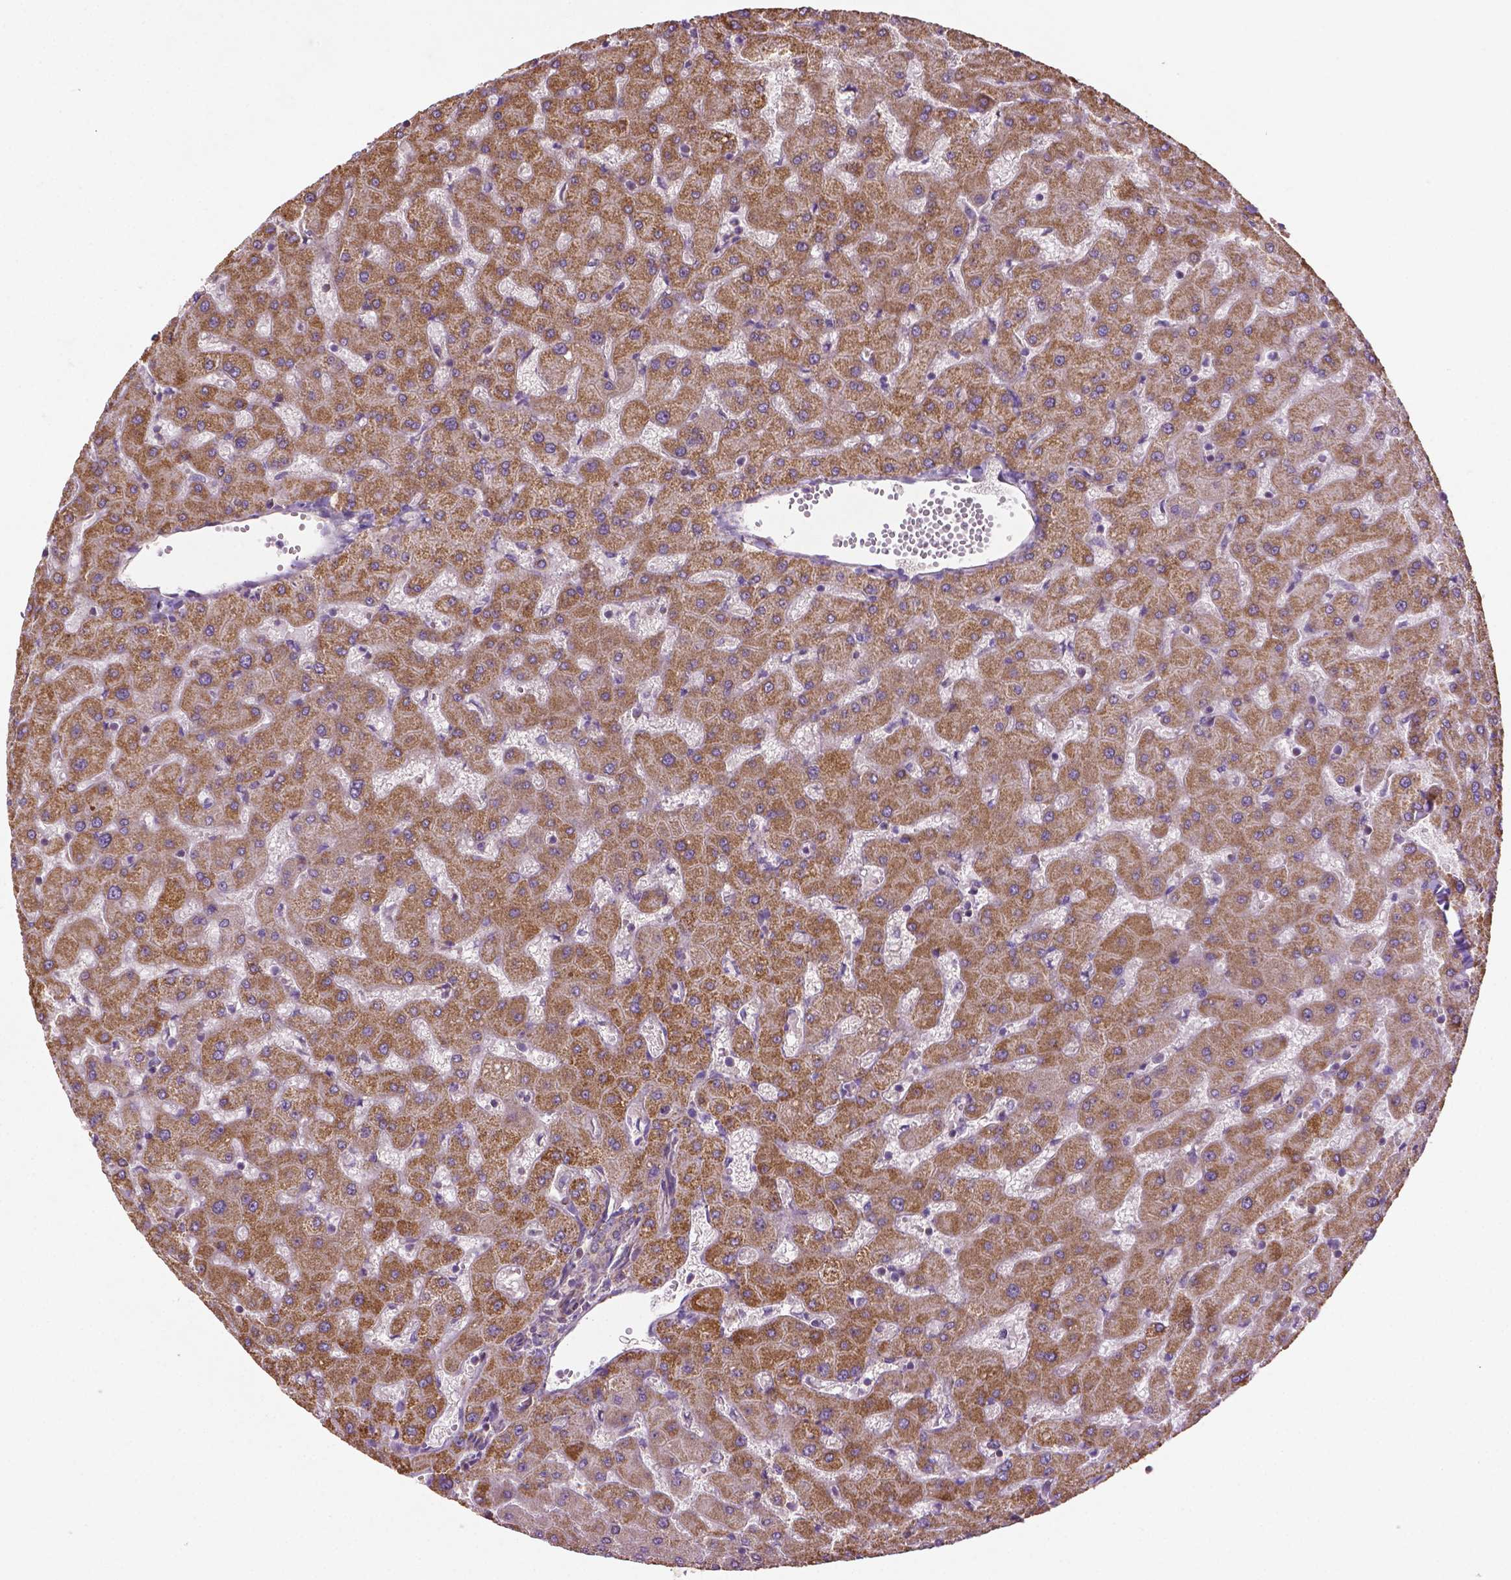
{"staining": {"intensity": "weak", "quantity": "25%-75%", "location": "cytoplasmic/membranous"}, "tissue": "liver", "cell_type": "Cholangiocytes", "image_type": "normal", "snomed": [{"axis": "morphology", "description": "Normal tissue, NOS"}, {"axis": "topography", "description": "Liver"}], "caption": "This histopathology image displays IHC staining of unremarkable liver, with low weak cytoplasmic/membranous staining in approximately 25%-75% of cholangiocytes.", "gene": "LRR1", "patient": {"sex": "female", "age": 63}}